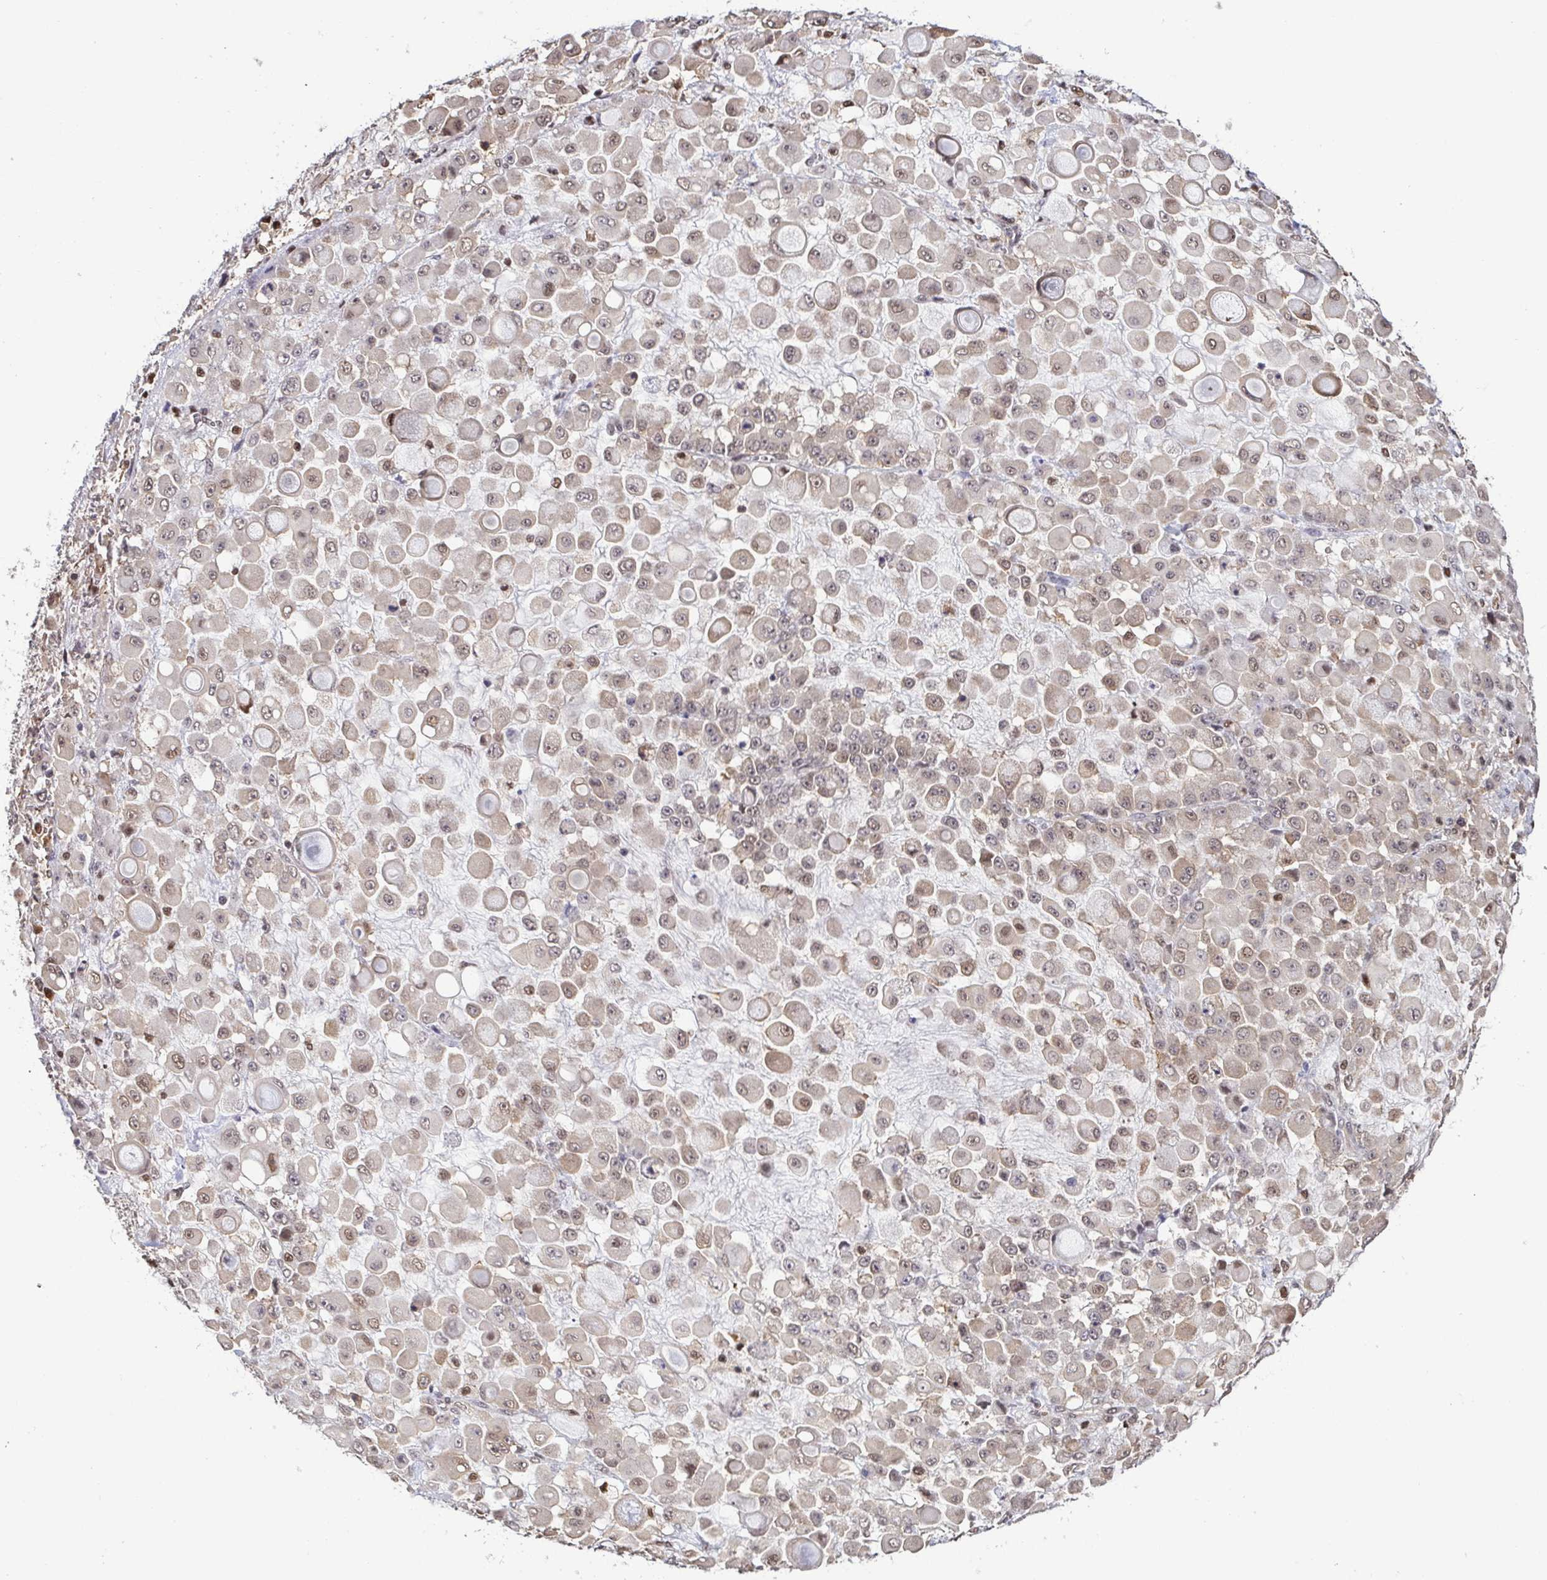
{"staining": {"intensity": "moderate", "quantity": "25%-75%", "location": "cytoplasmic/membranous,nuclear"}, "tissue": "stomach cancer", "cell_type": "Tumor cells", "image_type": "cancer", "snomed": [{"axis": "morphology", "description": "Adenocarcinoma, NOS"}, {"axis": "topography", "description": "Stomach"}], "caption": "Immunohistochemical staining of stomach cancer displays medium levels of moderate cytoplasmic/membranous and nuclear protein expression in approximately 25%-75% of tumor cells.", "gene": "PSMB9", "patient": {"sex": "female", "age": 76}}